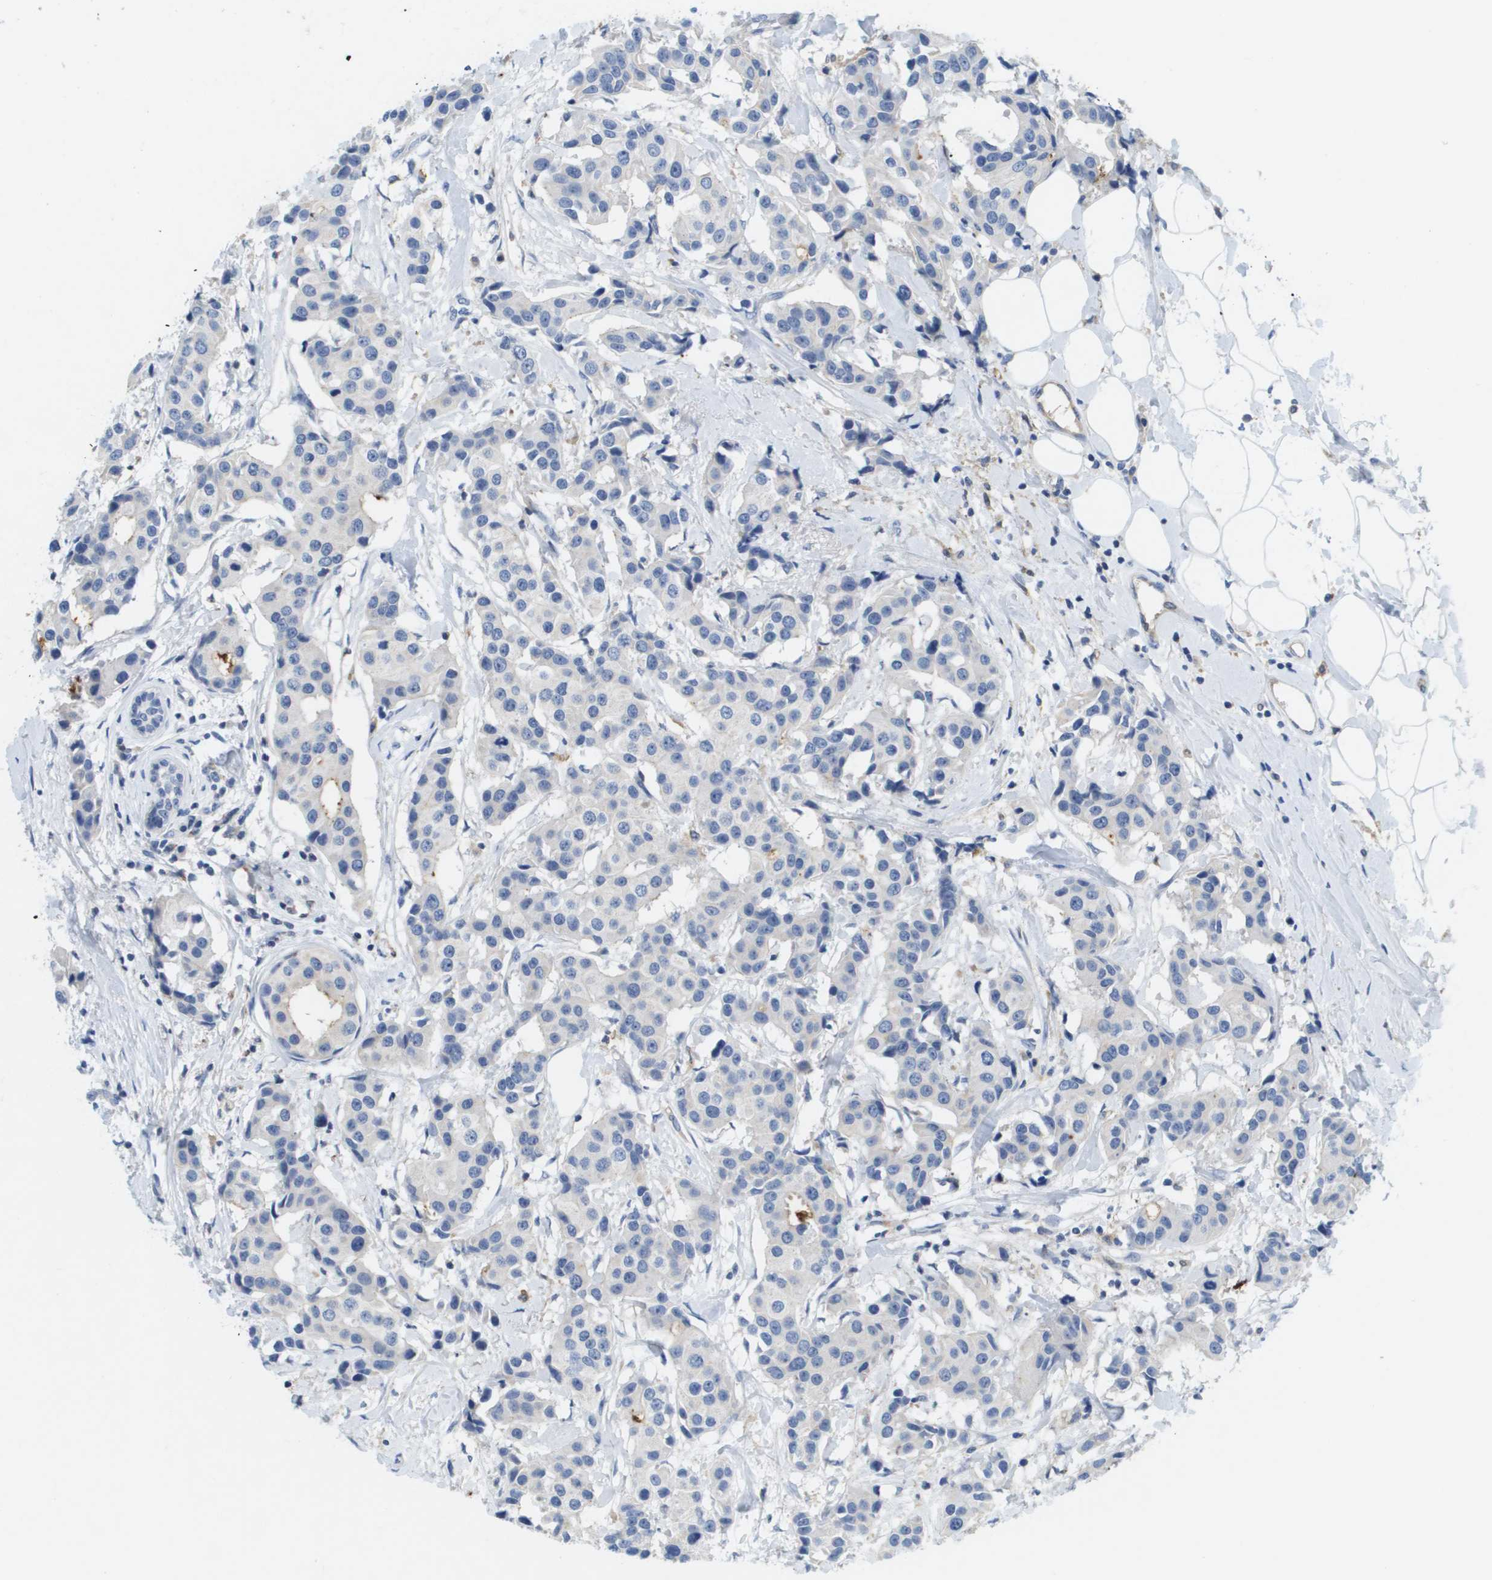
{"staining": {"intensity": "negative", "quantity": "none", "location": "none"}, "tissue": "breast cancer", "cell_type": "Tumor cells", "image_type": "cancer", "snomed": [{"axis": "morphology", "description": "Normal tissue, NOS"}, {"axis": "morphology", "description": "Duct carcinoma"}, {"axis": "topography", "description": "Breast"}], "caption": "Protein analysis of invasive ductal carcinoma (breast) demonstrates no significant staining in tumor cells.", "gene": "LIPG", "patient": {"sex": "female", "age": 39}}